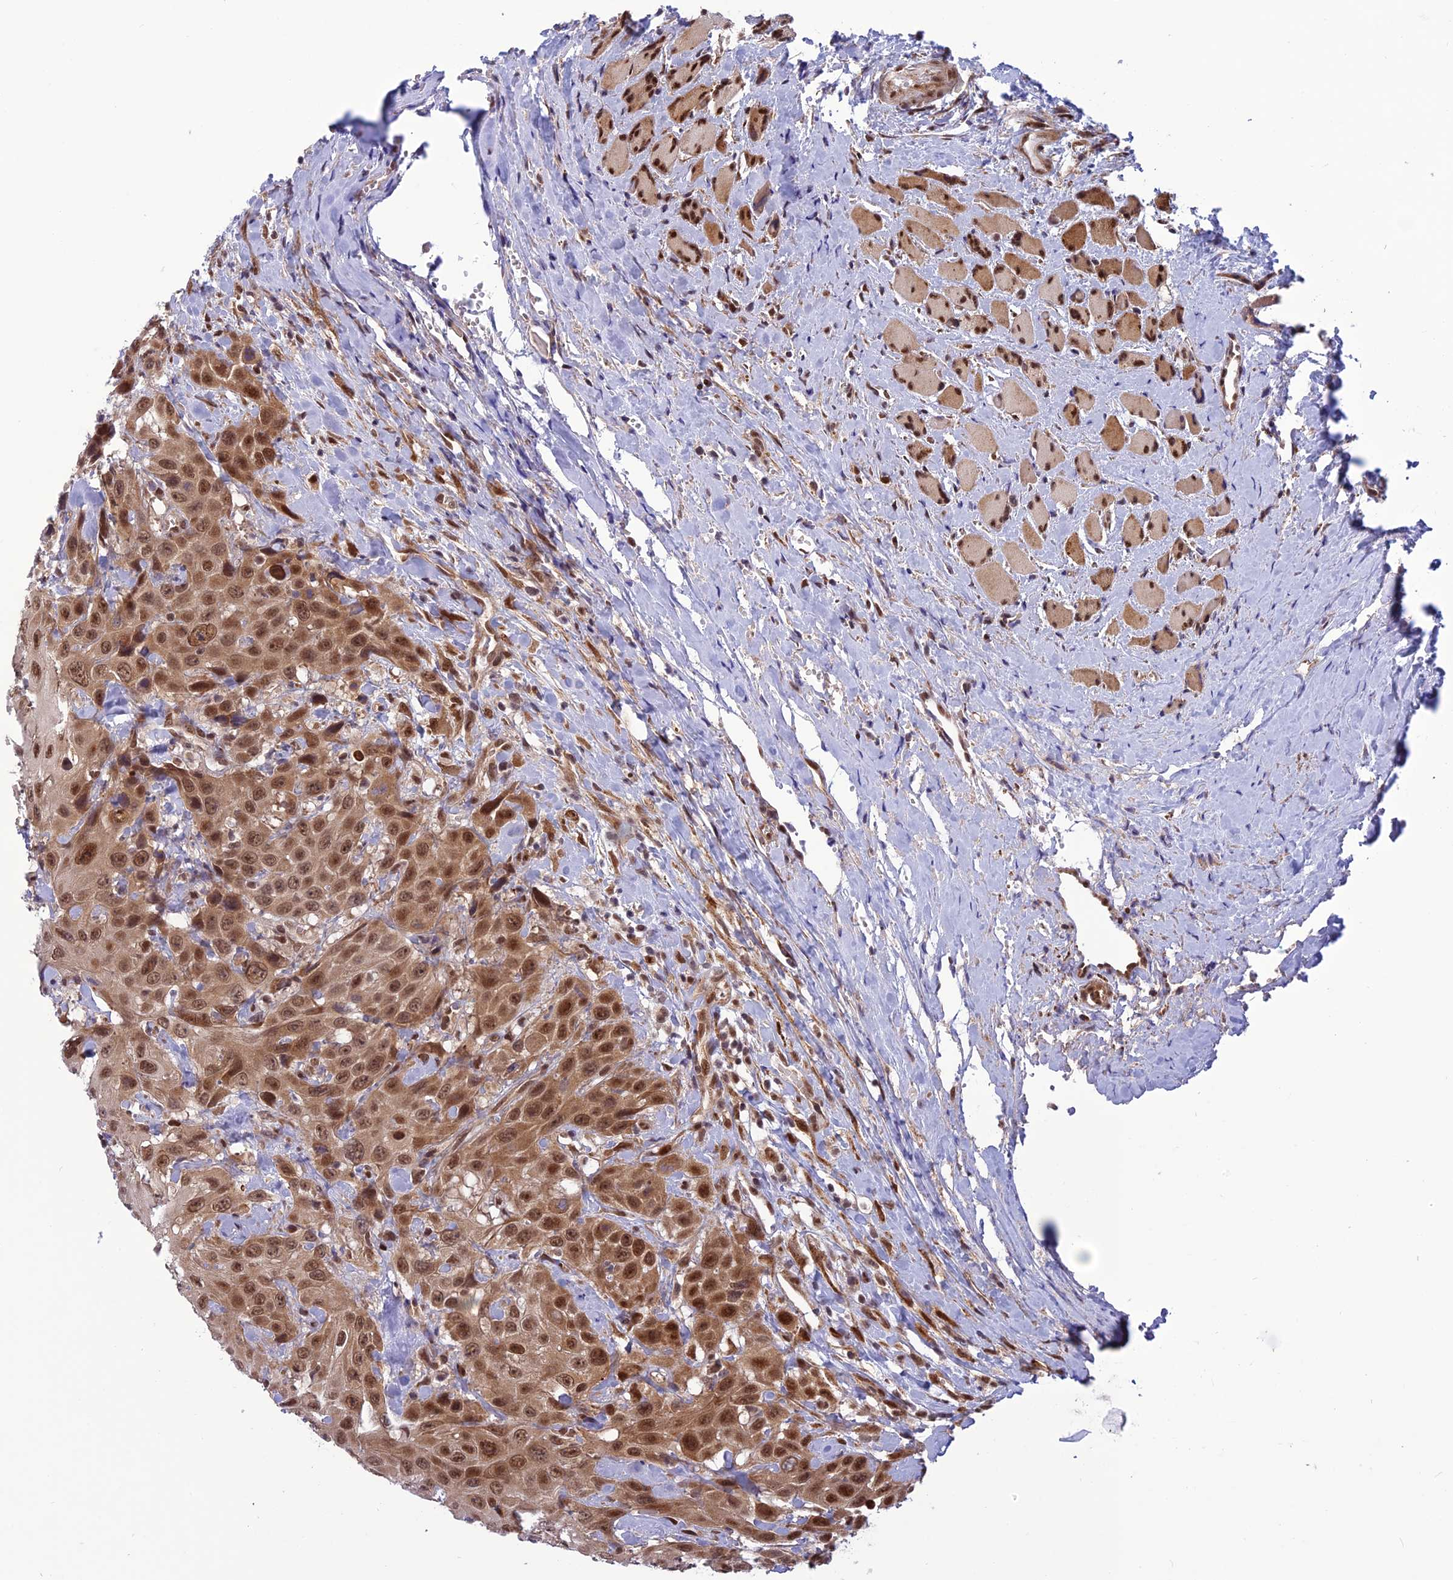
{"staining": {"intensity": "moderate", "quantity": ">75%", "location": "cytoplasmic/membranous,nuclear"}, "tissue": "head and neck cancer", "cell_type": "Tumor cells", "image_type": "cancer", "snomed": [{"axis": "morphology", "description": "Squamous cell carcinoma, NOS"}, {"axis": "topography", "description": "Head-Neck"}], "caption": "A photomicrograph showing moderate cytoplasmic/membranous and nuclear positivity in about >75% of tumor cells in head and neck cancer (squamous cell carcinoma), as visualized by brown immunohistochemical staining.", "gene": "RTRAF", "patient": {"sex": "male", "age": 81}}